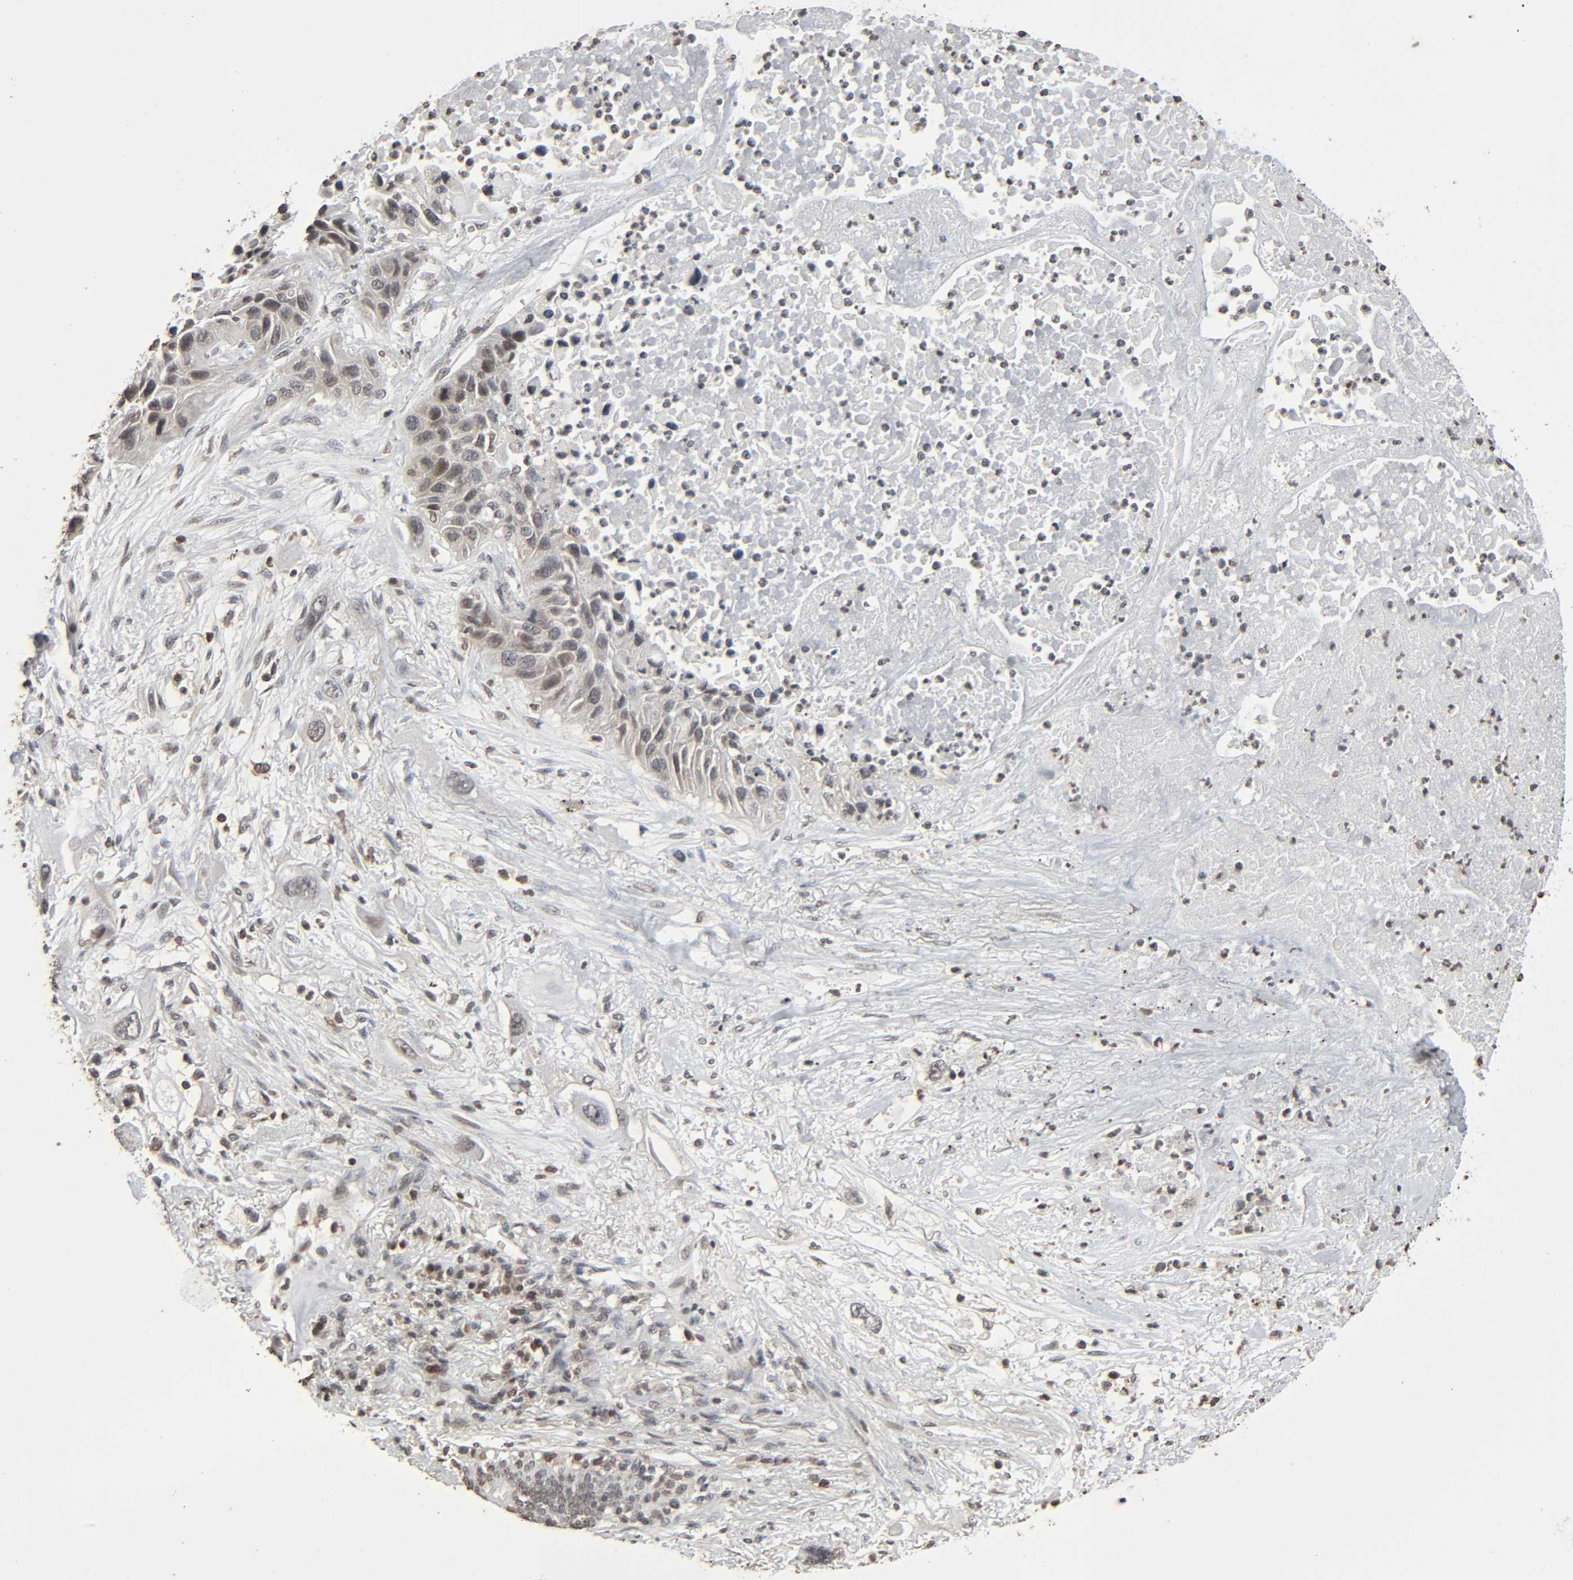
{"staining": {"intensity": "weak", "quantity": "25%-75%", "location": "nuclear"}, "tissue": "lung cancer", "cell_type": "Tumor cells", "image_type": "cancer", "snomed": [{"axis": "morphology", "description": "Squamous cell carcinoma, NOS"}, {"axis": "topography", "description": "Lung"}], "caption": "Immunohistochemical staining of squamous cell carcinoma (lung) reveals low levels of weak nuclear expression in about 25%-75% of tumor cells.", "gene": "STK4", "patient": {"sex": "female", "age": 76}}